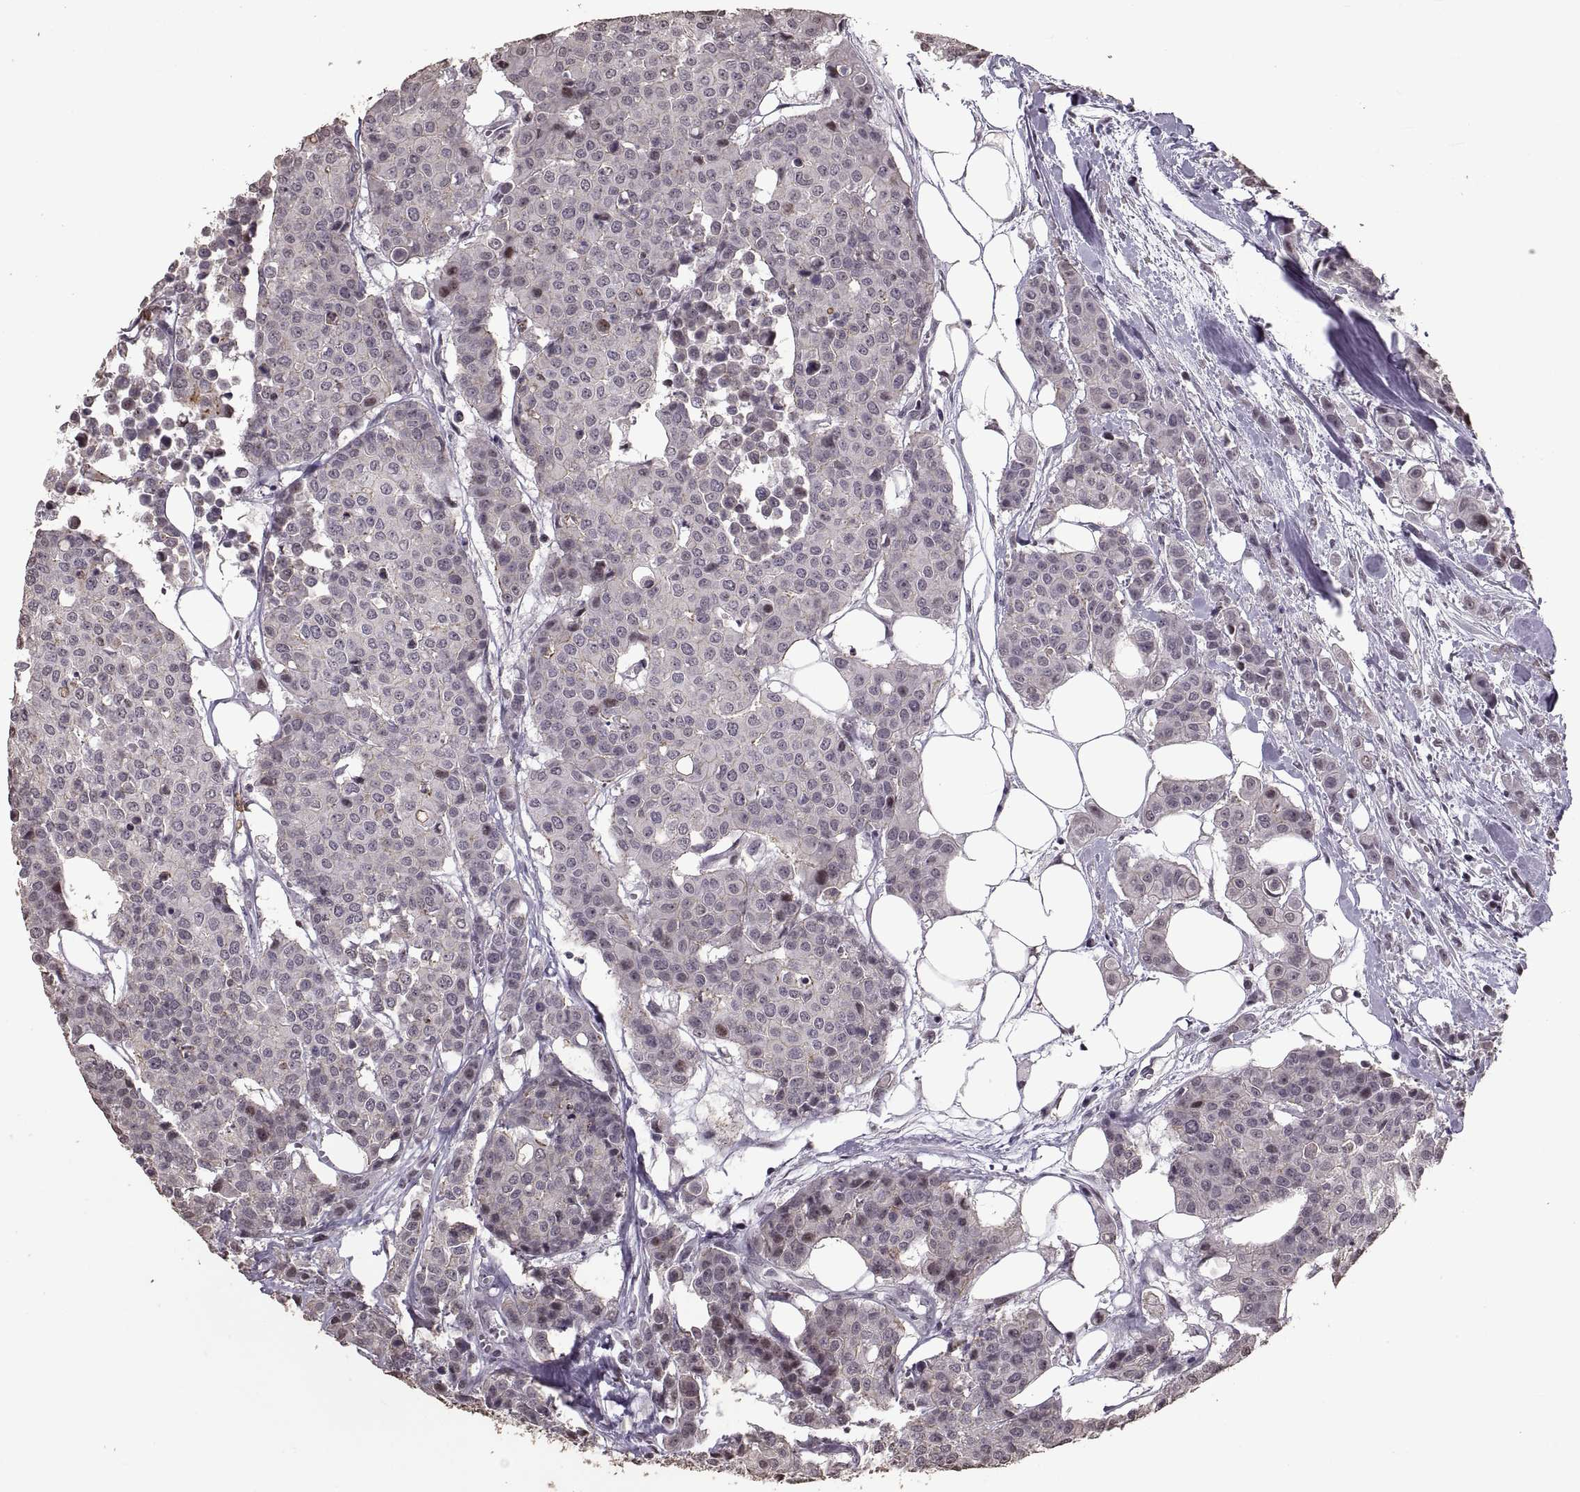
{"staining": {"intensity": "negative", "quantity": "none", "location": "none"}, "tissue": "carcinoid", "cell_type": "Tumor cells", "image_type": "cancer", "snomed": [{"axis": "morphology", "description": "Carcinoid, malignant, NOS"}, {"axis": "topography", "description": "Colon"}], "caption": "DAB (3,3'-diaminobenzidine) immunohistochemical staining of human carcinoid (malignant) demonstrates no significant positivity in tumor cells. (DAB (3,3'-diaminobenzidine) immunohistochemistry, high magnification).", "gene": "PALS1", "patient": {"sex": "male", "age": 81}}